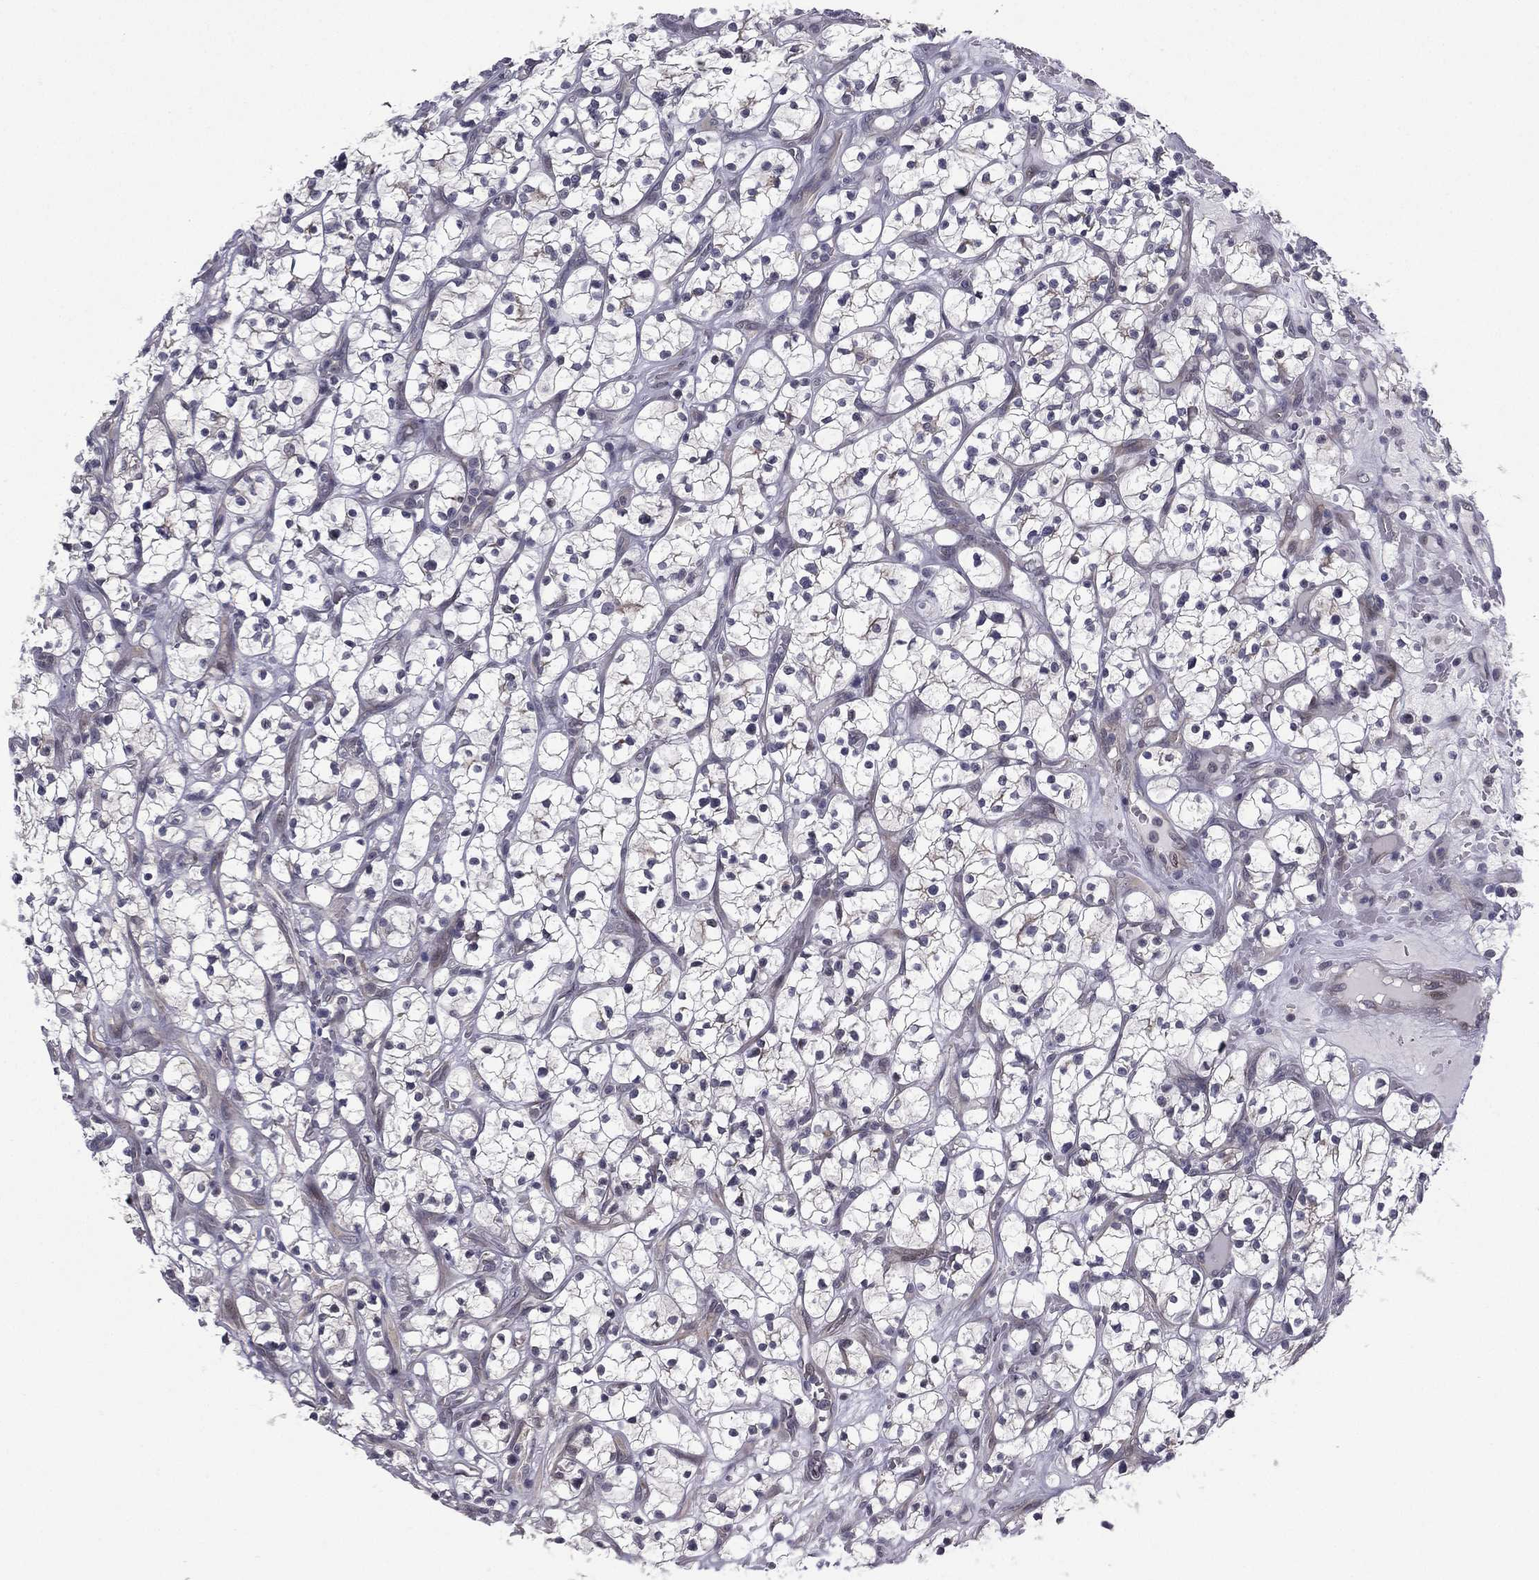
{"staining": {"intensity": "negative", "quantity": "none", "location": "none"}, "tissue": "renal cancer", "cell_type": "Tumor cells", "image_type": "cancer", "snomed": [{"axis": "morphology", "description": "Adenocarcinoma, NOS"}, {"axis": "topography", "description": "Kidney"}], "caption": "Immunohistochemical staining of human renal adenocarcinoma reveals no significant expression in tumor cells.", "gene": "ACTRT2", "patient": {"sex": "female", "age": 64}}